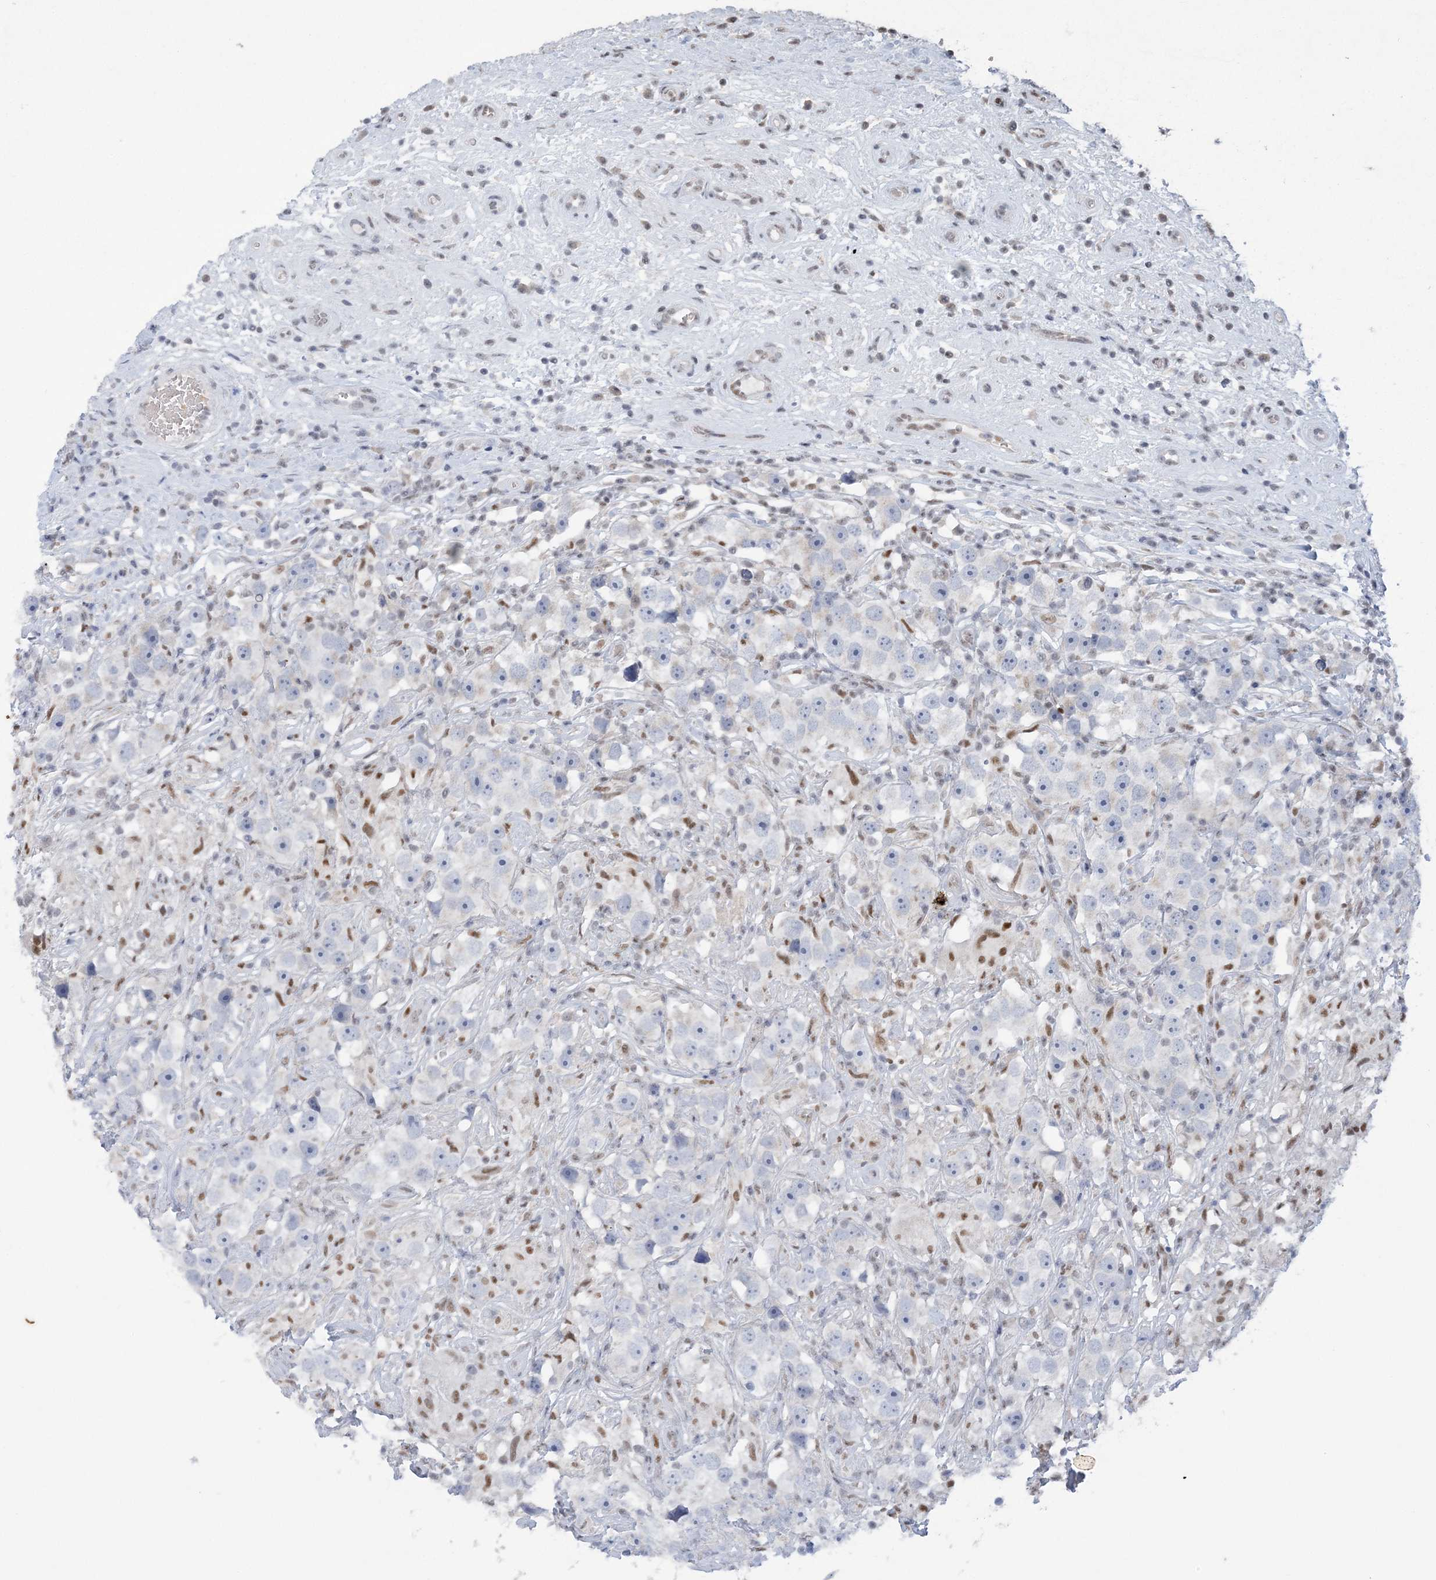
{"staining": {"intensity": "negative", "quantity": "none", "location": "none"}, "tissue": "testis cancer", "cell_type": "Tumor cells", "image_type": "cancer", "snomed": [{"axis": "morphology", "description": "Seminoma, NOS"}, {"axis": "topography", "description": "Testis"}], "caption": "The immunohistochemistry image has no significant positivity in tumor cells of testis cancer tissue.", "gene": "ZBTB7A", "patient": {"sex": "male", "age": 49}}